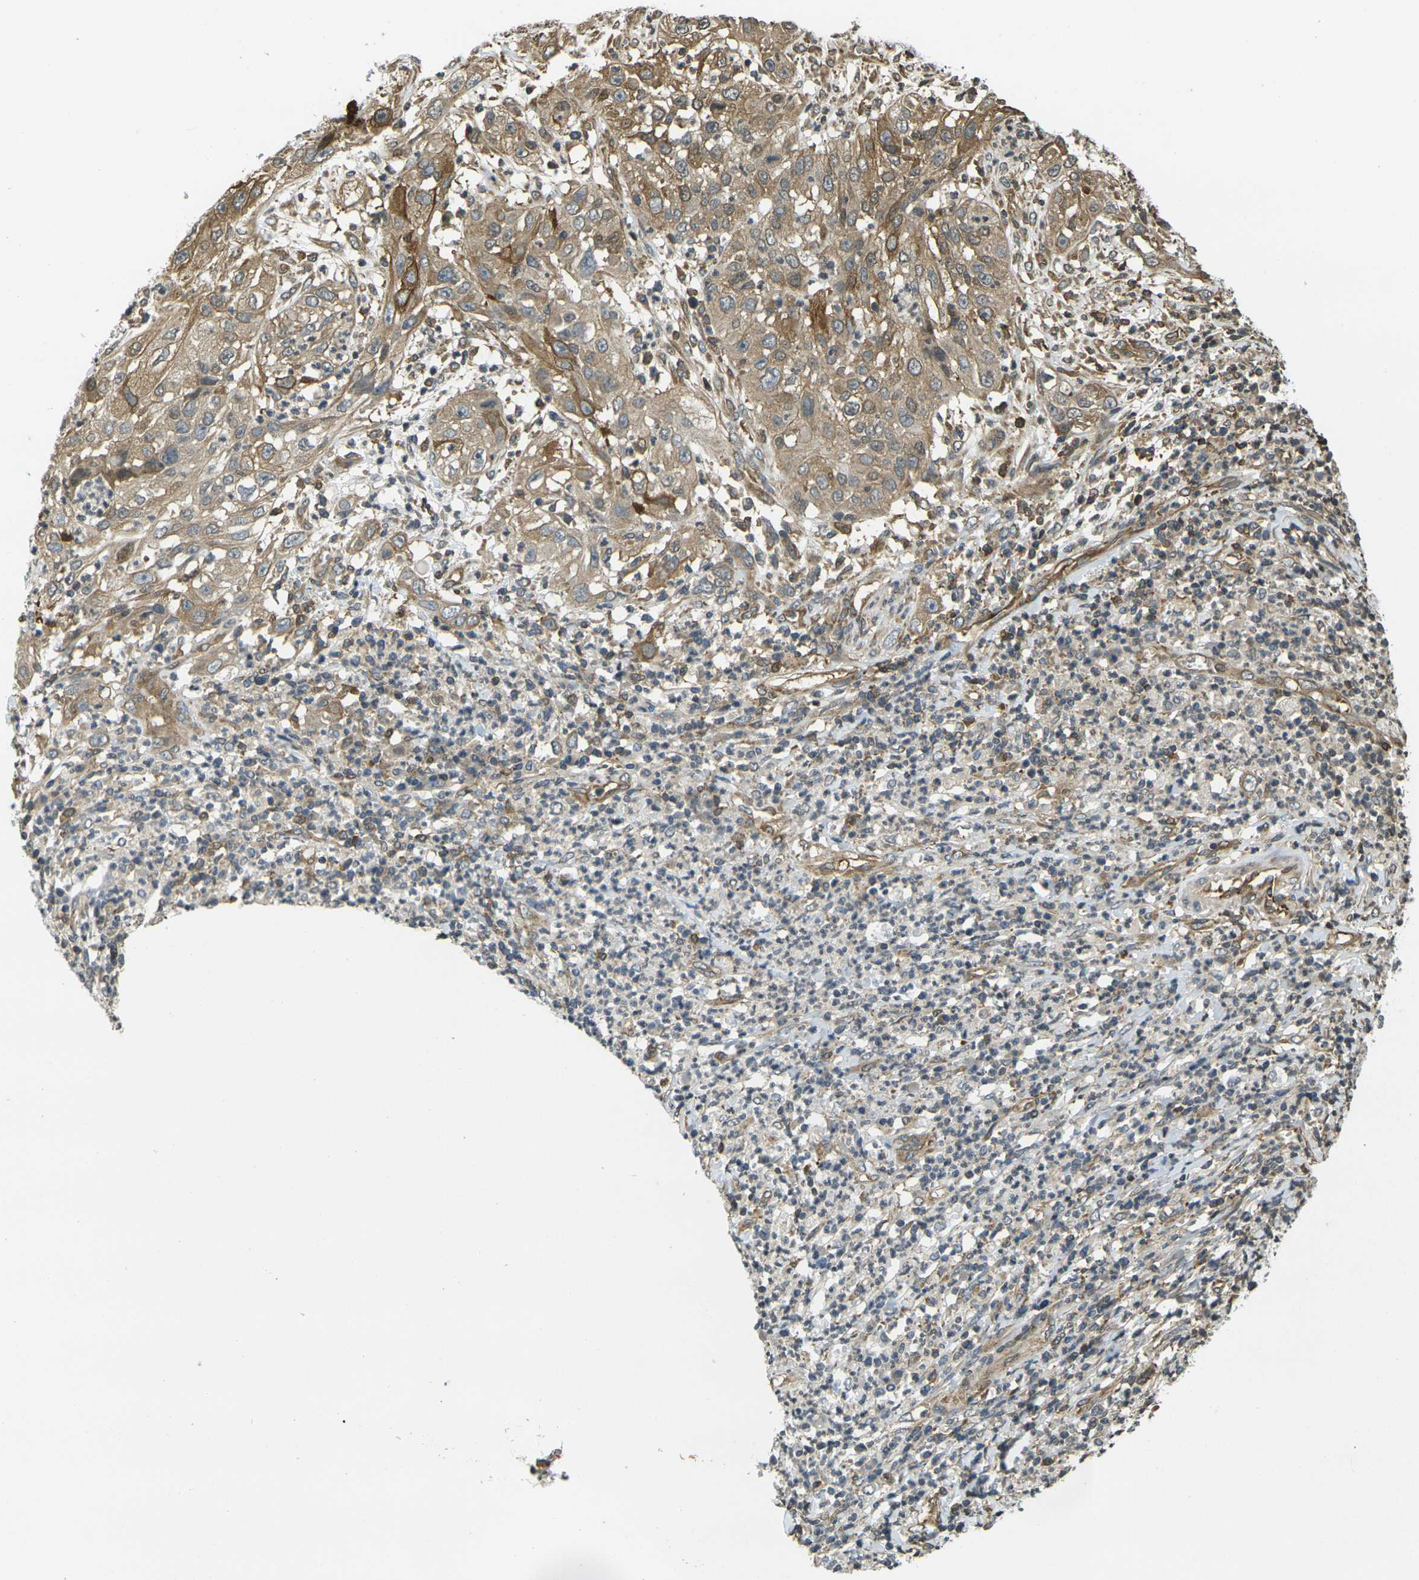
{"staining": {"intensity": "moderate", "quantity": ">75%", "location": "cytoplasmic/membranous"}, "tissue": "cervical cancer", "cell_type": "Tumor cells", "image_type": "cancer", "snomed": [{"axis": "morphology", "description": "Squamous cell carcinoma, NOS"}, {"axis": "topography", "description": "Cervix"}], "caption": "DAB immunohistochemical staining of cervical cancer (squamous cell carcinoma) displays moderate cytoplasmic/membranous protein positivity in approximately >75% of tumor cells.", "gene": "CAST", "patient": {"sex": "female", "age": 32}}